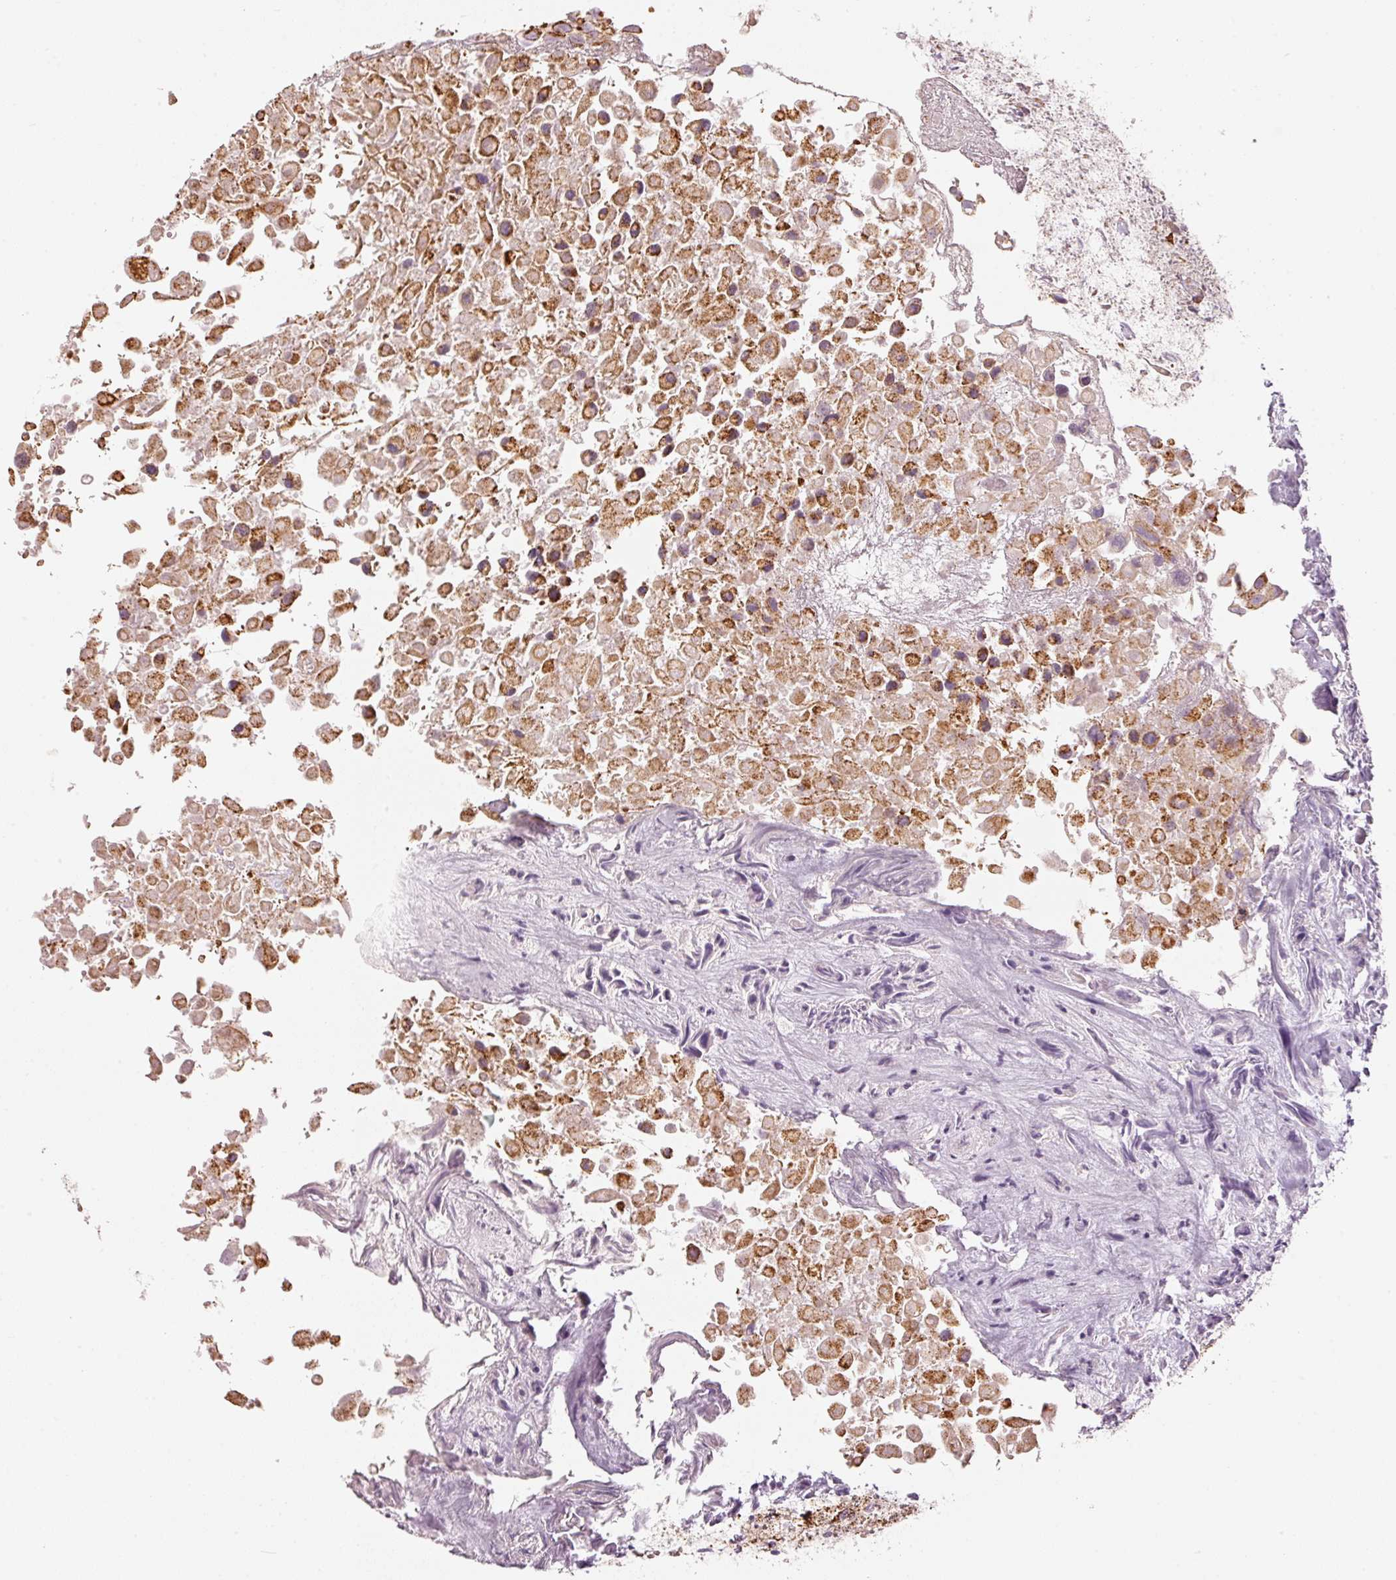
{"staining": {"intensity": "moderate", "quantity": ">75%", "location": "cytoplasmic/membranous"}, "tissue": "urothelial cancer", "cell_type": "Tumor cells", "image_type": "cancer", "snomed": [{"axis": "morphology", "description": "Urothelial carcinoma, High grade"}, {"axis": "topography", "description": "Urinary bladder"}], "caption": "Urothelial cancer was stained to show a protein in brown. There is medium levels of moderate cytoplasmic/membranous staining in about >75% of tumor cells.", "gene": "C17orf98", "patient": {"sex": "male", "age": 56}}